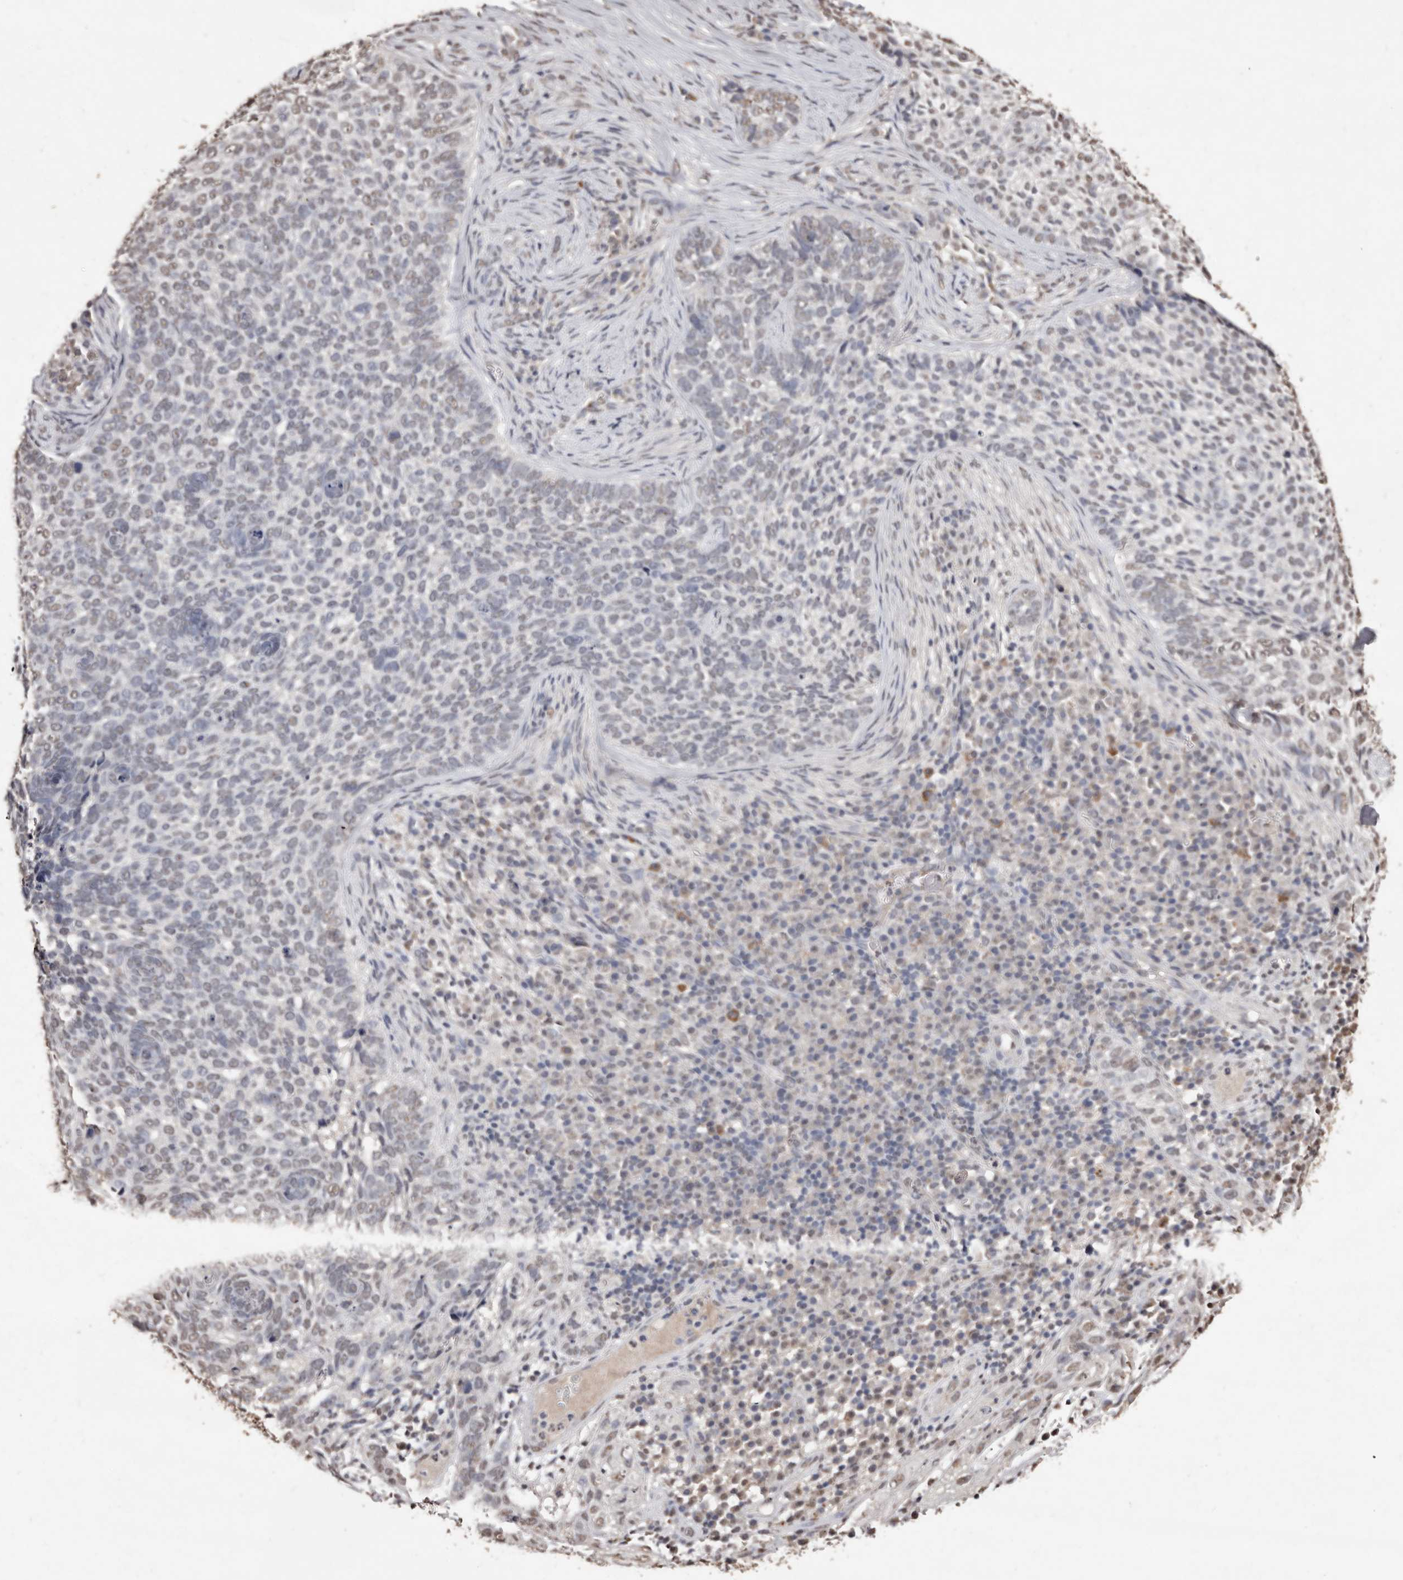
{"staining": {"intensity": "weak", "quantity": "<25%", "location": "nuclear"}, "tissue": "skin cancer", "cell_type": "Tumor cells", "image_type": "cancer", "snomed": [{"axis": "morphology", "description": "Basal cell carcinoma"}, {"axis": "topography", "description": "Skin"}], "caption": "There is no significant expression in tumor cells of skin basal cell carcinoma.", "gene": "ERBB4", "patient": {"sex": "female", "age": 64}}